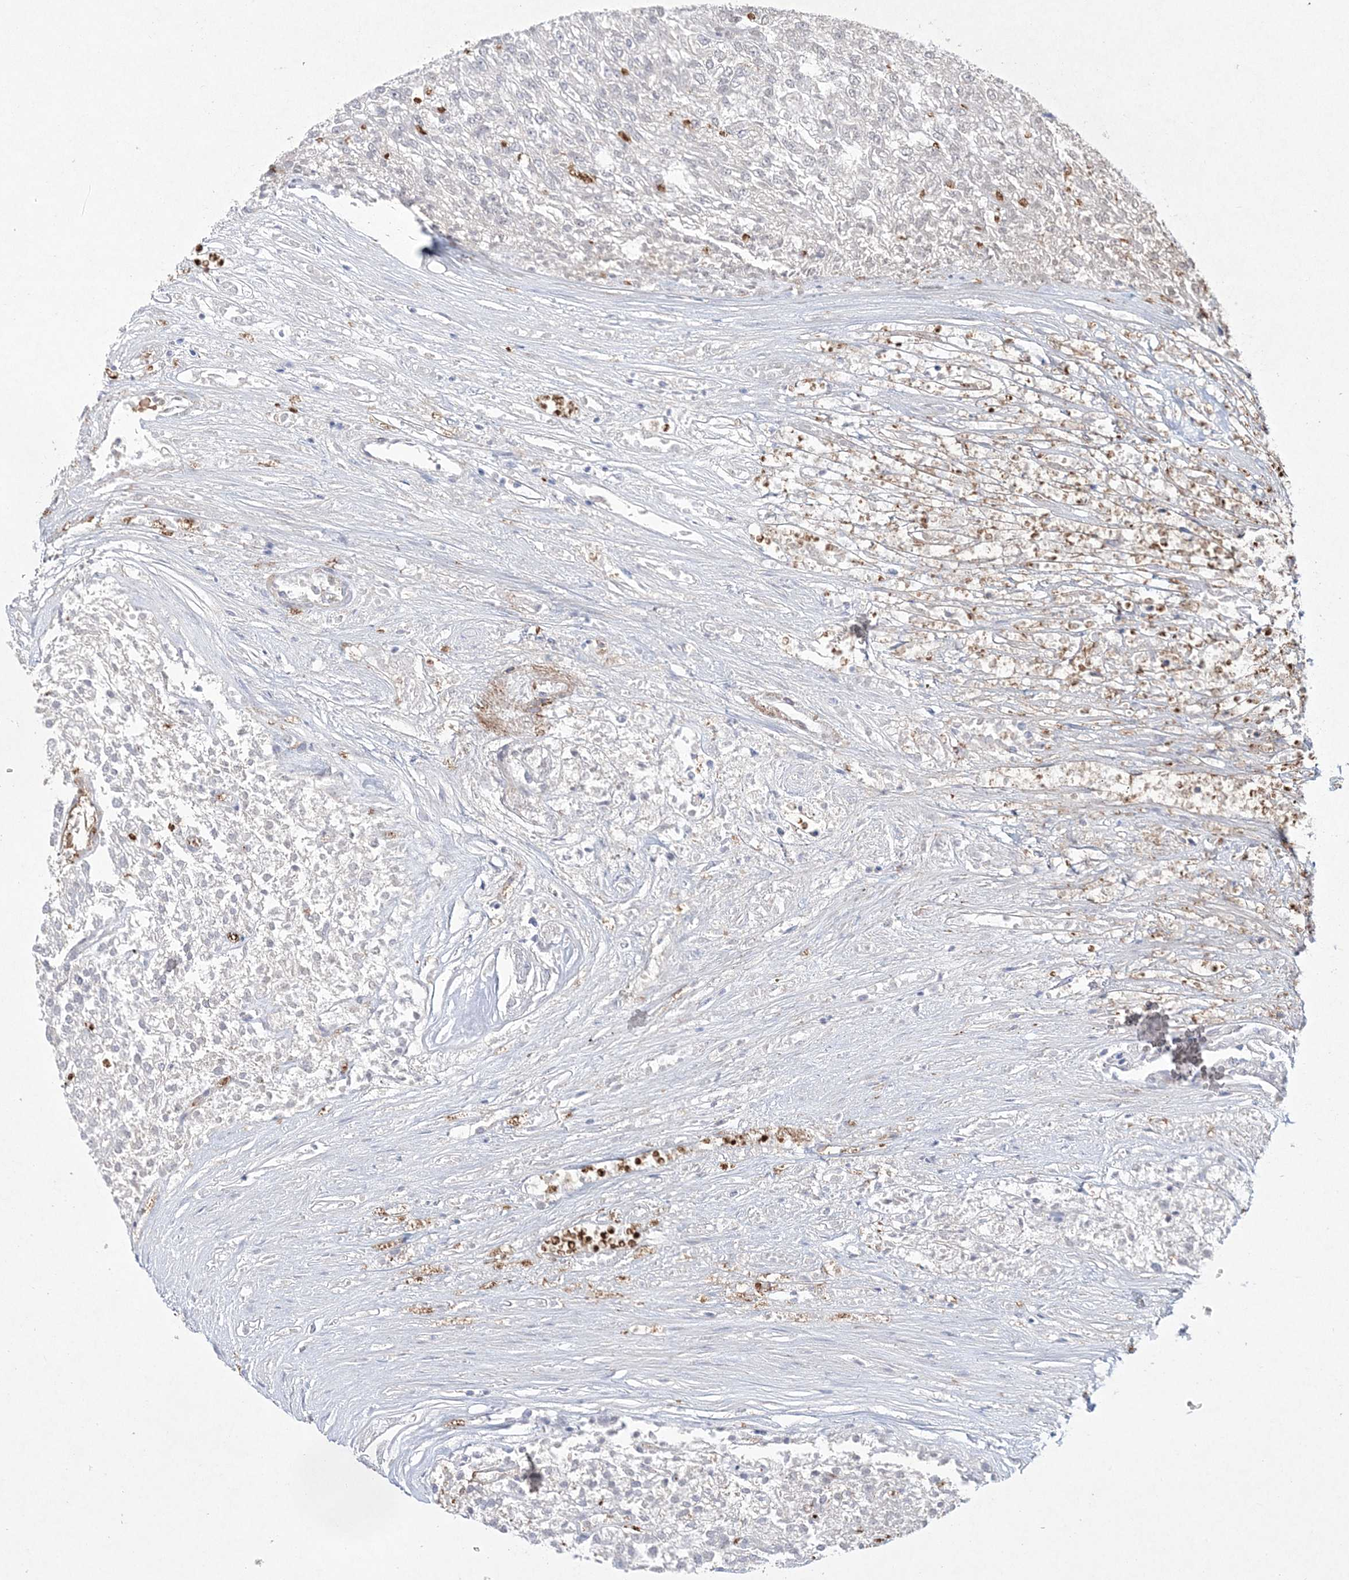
{"staining": {"intensity": "negative", "quantity": "none", "location": "none"}, "tissue": "renal cancer", "cell_type": "Tumor cells", "image_type": "cancer", "snomed": [{"axis": "morphology", "description": "Adenocarcinoma, NOS"}, {"axis": "topography", "description": "Kidney"}], "caption": "Photomicrograph shows no significant protein positivity in tumor cells of adenocarcinoma (renal).", "gene": "DPCD", "patient": {"sex": "female", "age": 54}}